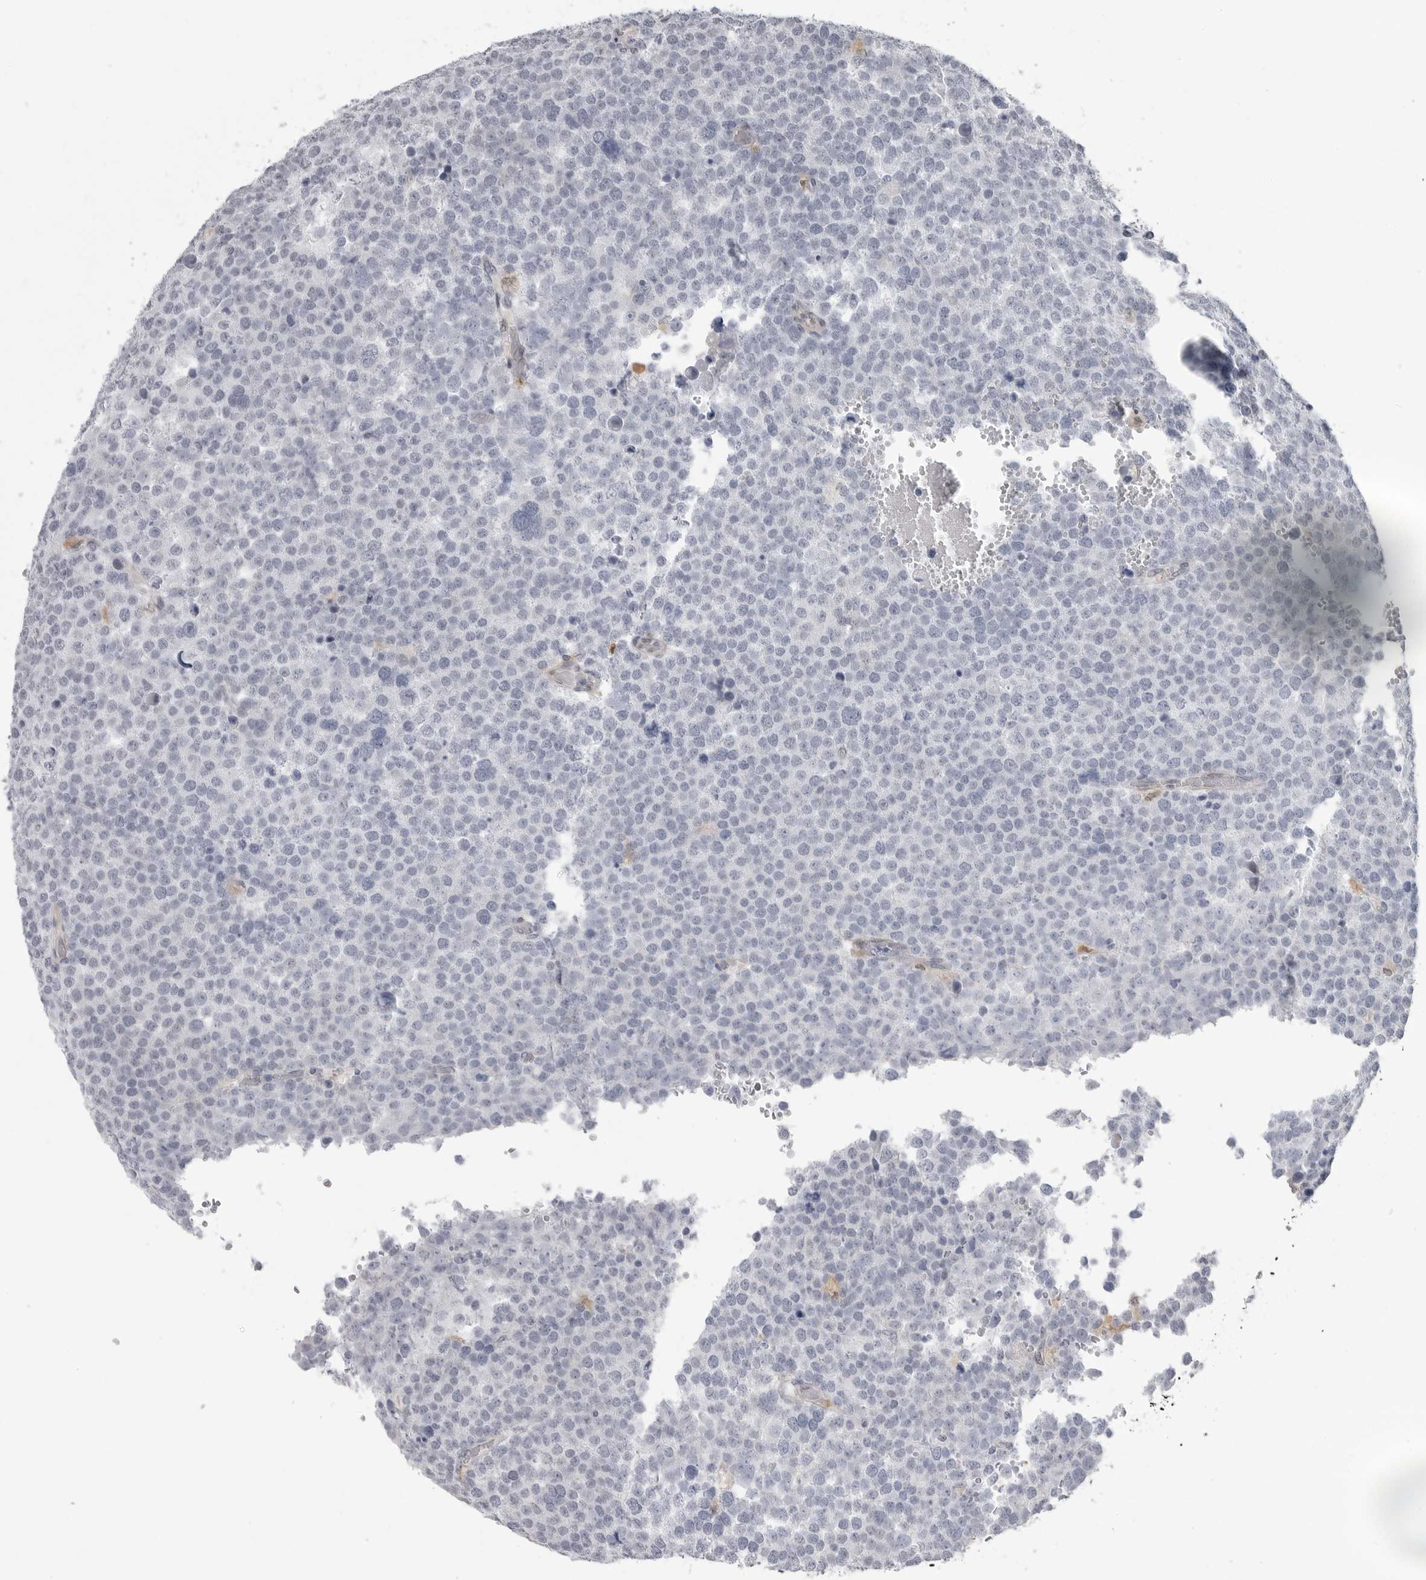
{"staining": {"intensity": "negative", "quantity": "none", "location": "none"}, "tissue": "testis cancer", "cell_type": "Tumor cells", "image_type": "cancer", "snomed": [{"axis": "morphology", "description": "Seminoma, NOS"}, {"axis": "topography", "description": "Testis"}], "caption": "High power microscopy micrograph of an IHC photomicrograph of testis seminoma, revealing no significant staining in tumor cells.", "gene": "PNPO", "patient": {"sex": "male", "age": 71}}